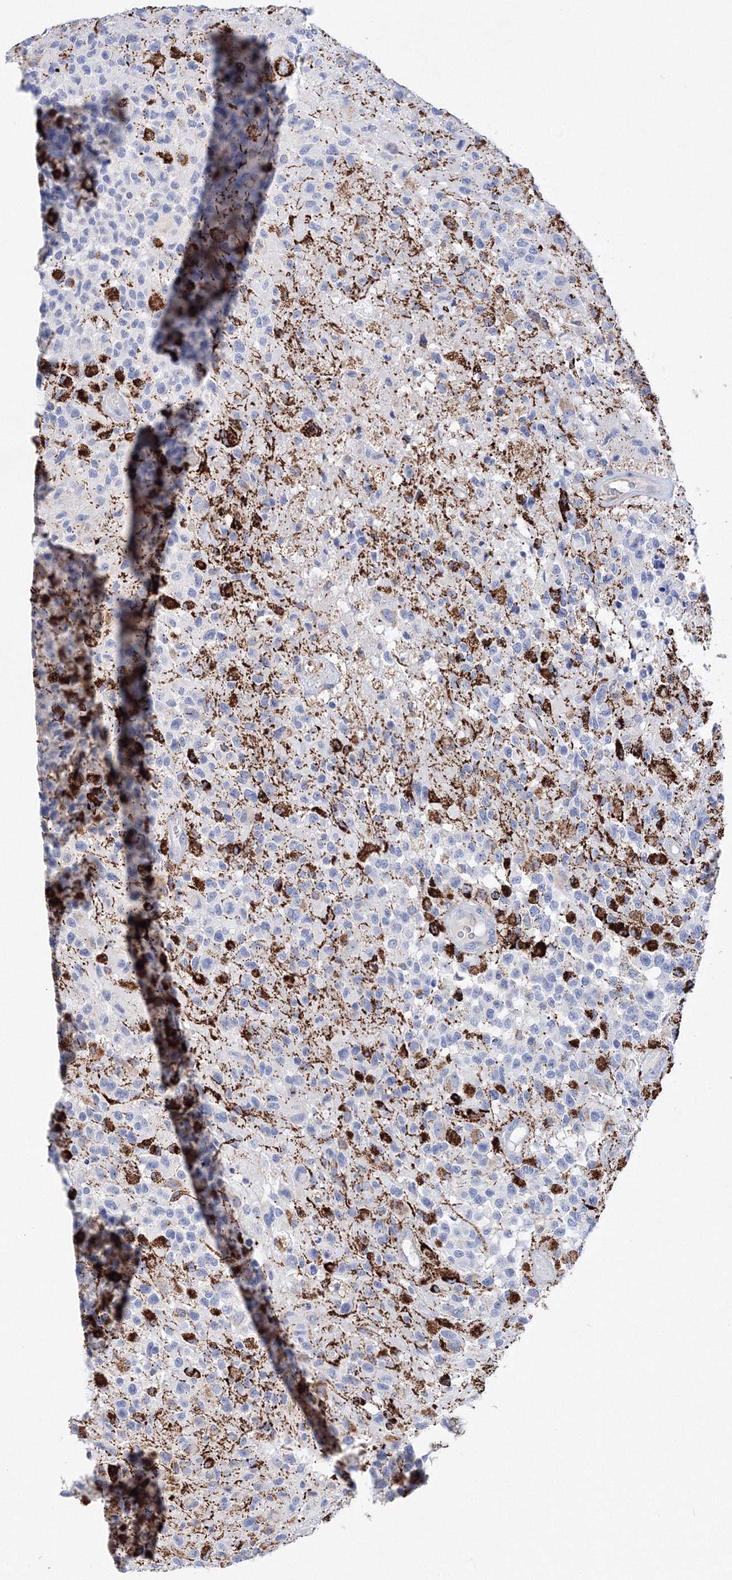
{"staining": {"intensity": "negative", "quantity": "none", "location": "none"}, "tissue": "glioma", "cell_type": "Tumor cells", "image_type": "cancer", "snomed": [{"axis": "morphology", "description": "Glioma, malignant, High grade"}, {"axis": "morphology", "description": "Glioblastoma, NOS"}, {"axis": "topography", "description": "Brain"}], "caption": "The image exhibits no significant expression in tumor cells of glioma. (DAB (3,3'-diaminobenzidine) immunohistochemistry (IHC) with hematoxylin counter stain).", "gene": "MERTK", "patient": {"sex": "male", "age": 60}}